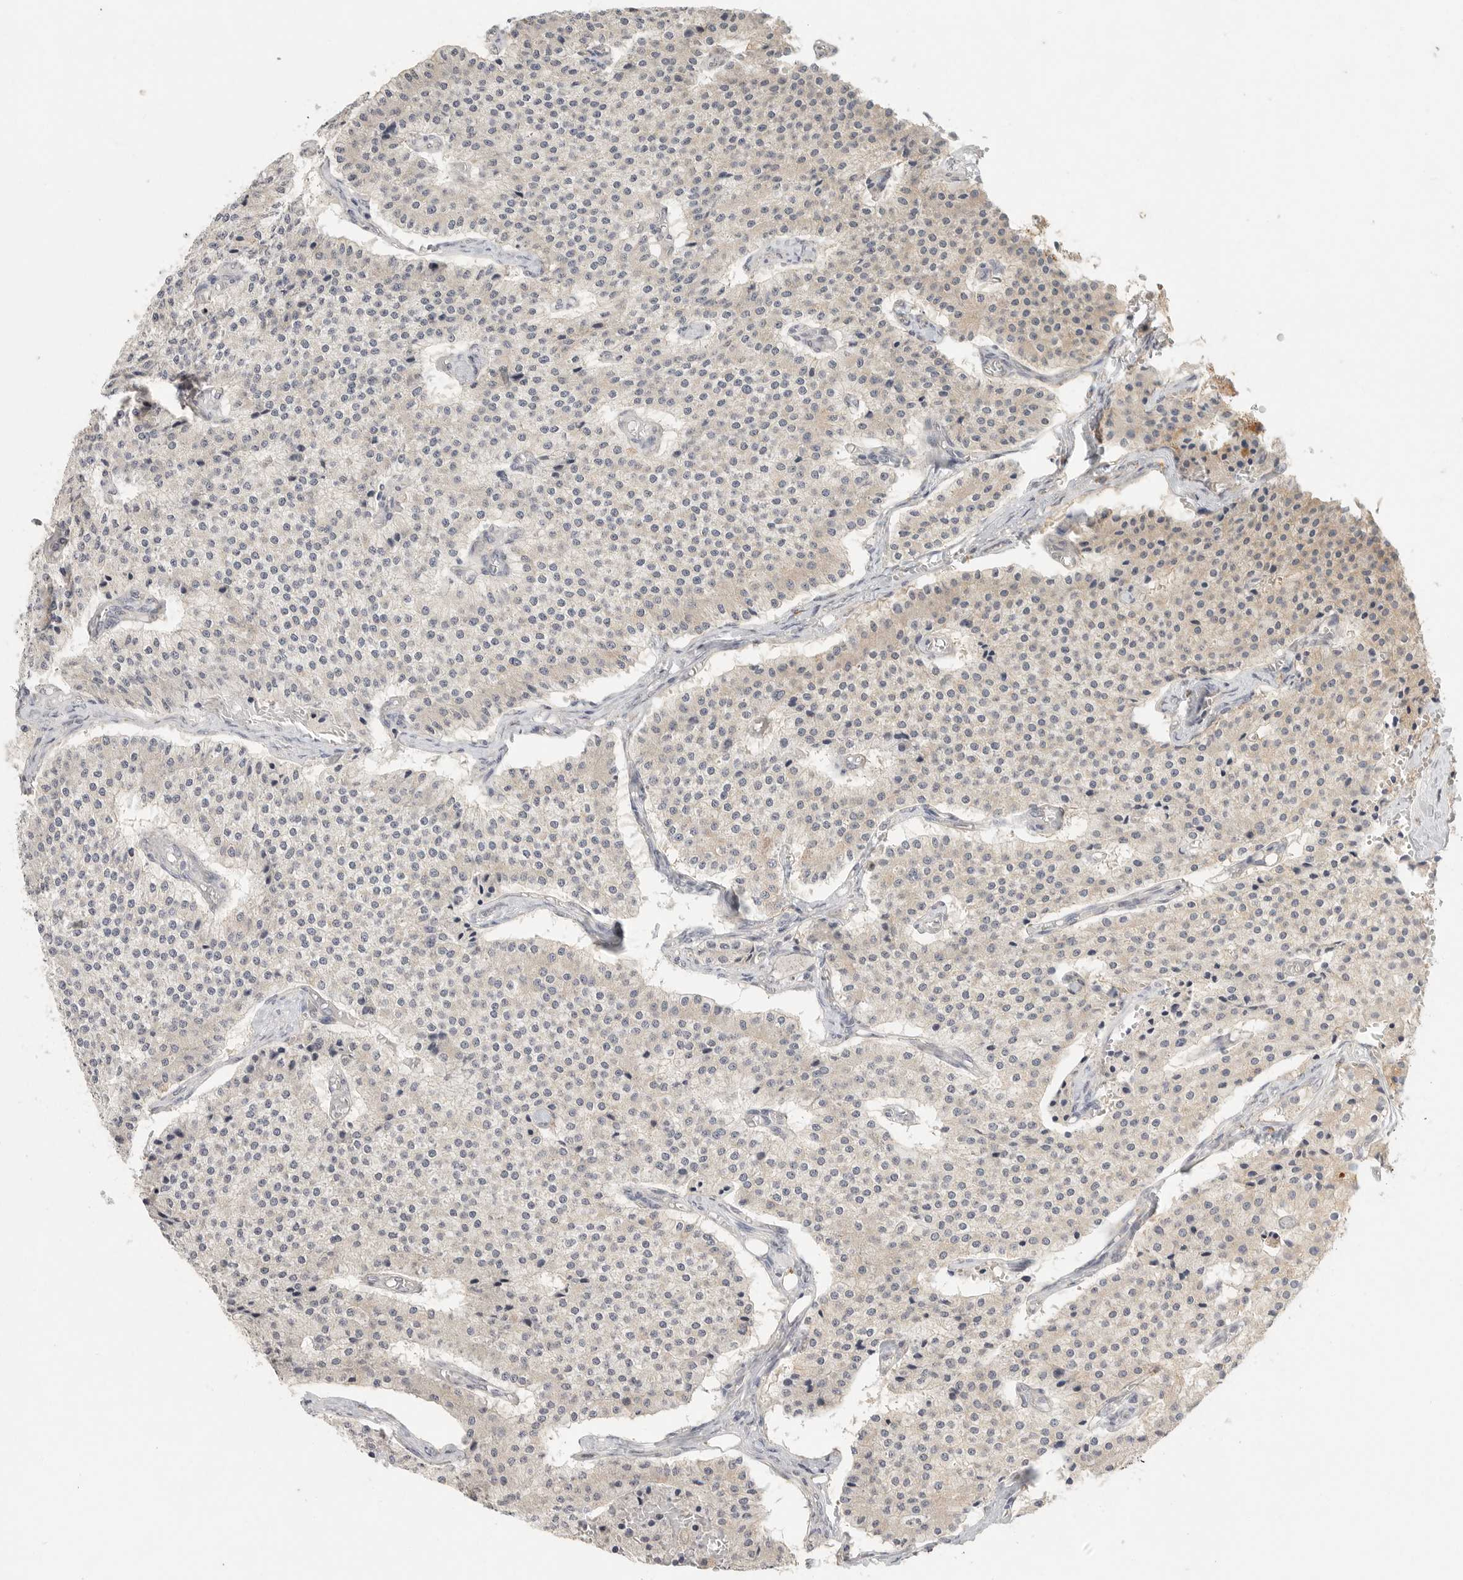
{"staining": {"intensity": "weak", "quantity": "<25%", "location": "cytoplasmic/membranous"}, "tissue": "carcinoid", "cell_type": "Tumor cells", "image_type": "cancer", "snomed": [{"axis": "morphology", "description": "Carcinoid, malignant, NOS"}, {"axis": "topography", "description": "Colon"}], "caption": "An immunohistochemistry image of carcinoid (malignant) is shown. There is no staining in tumor cells of carcinoid (malignant).", "gene": "HDAC6", "patient": {"sex": "female", "age": 52}}